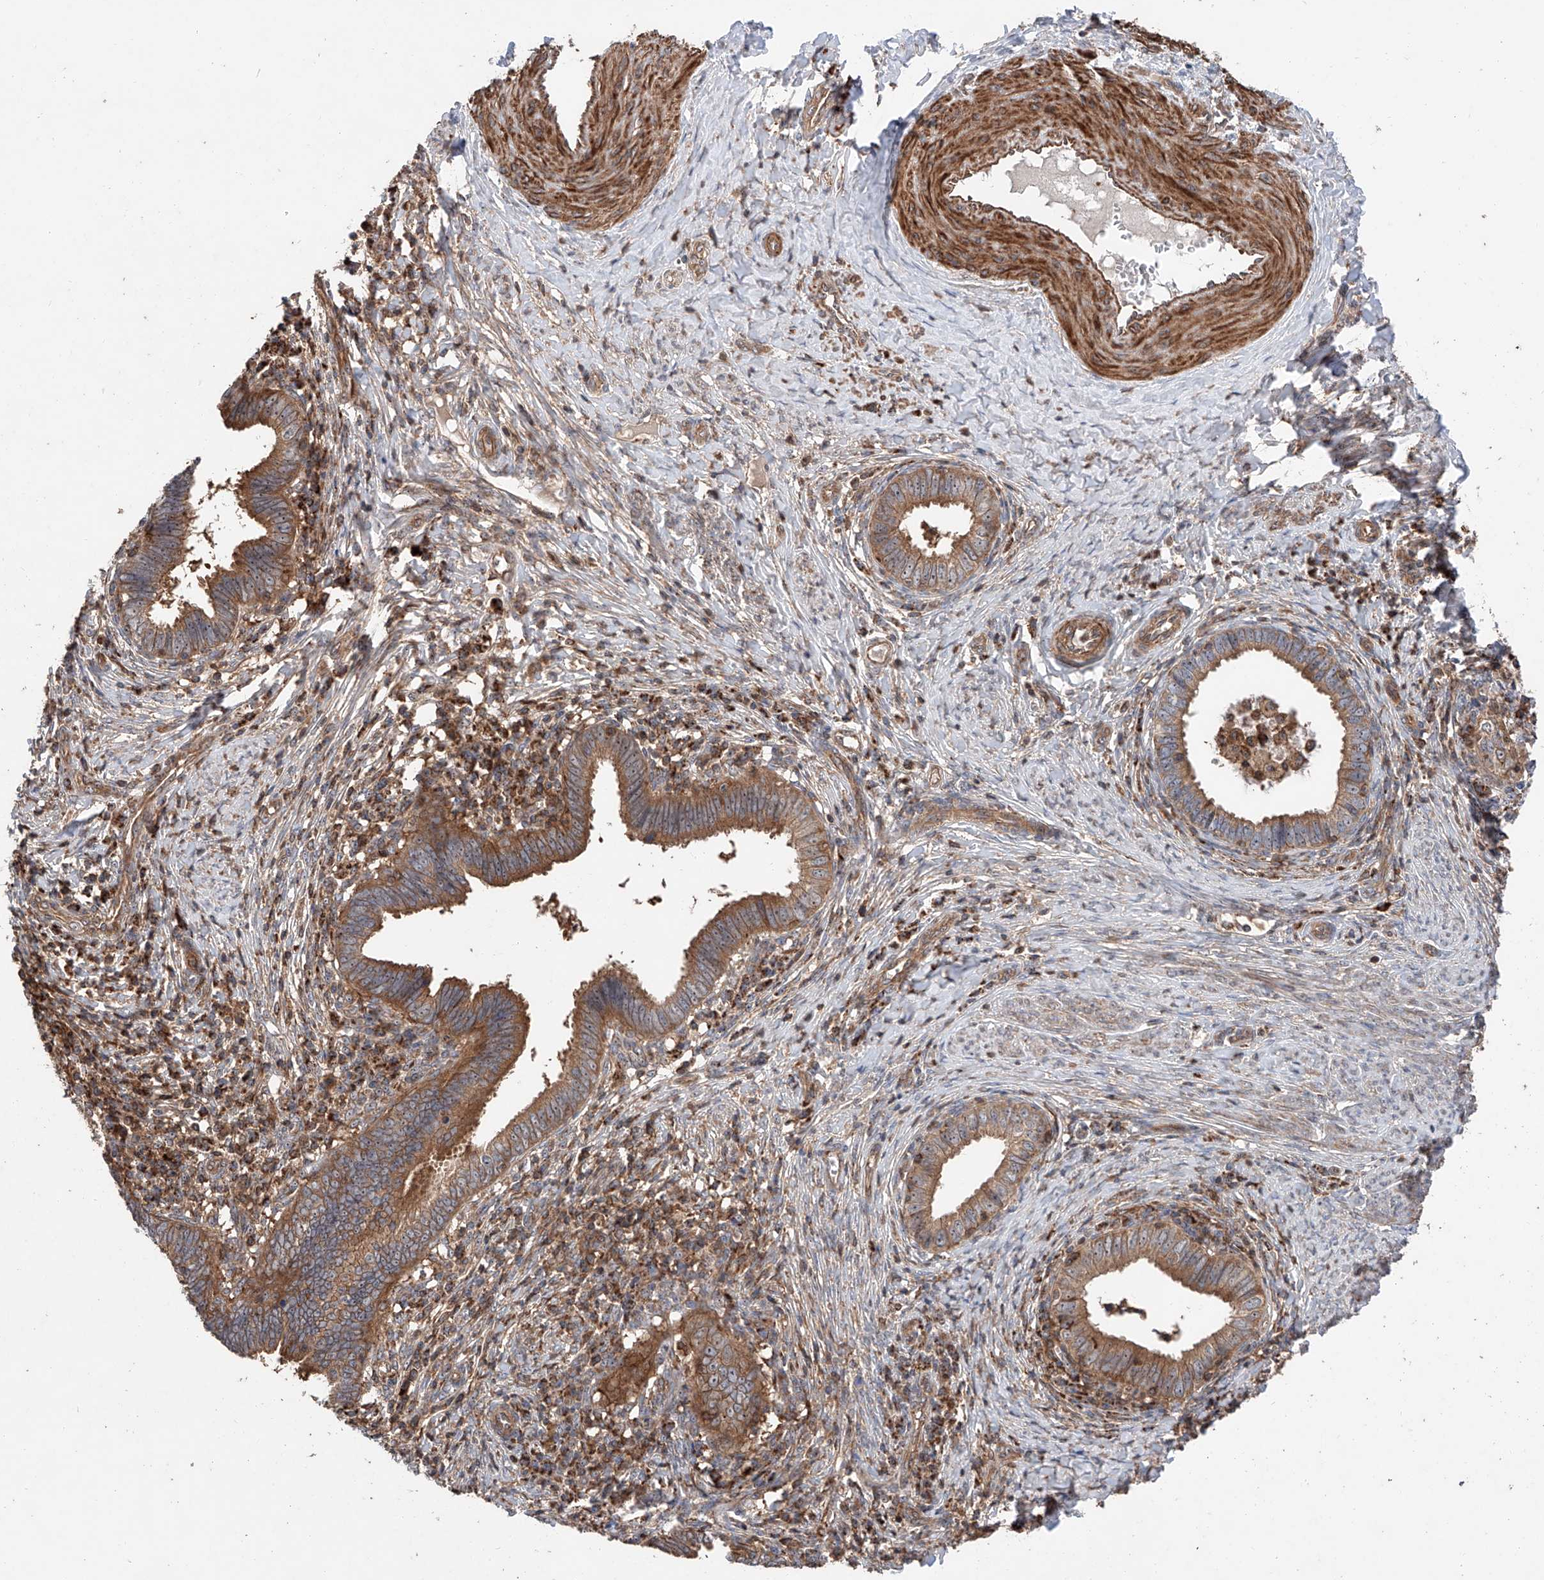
{"staining": {"intensity": "moderate", "quantity": ">75%", "location": "cytoplasmic/membranous"}, "tissue": "cervical cancer", "cell_type": "Tumor cells", "image_type": "cancer", "snomed": [{"axis": "morphology", "description": "Adenocarcinoma, NOS"}, {"axis": "topography", "description": "Cervix"}], "caption": "Adenocarcinoma (cervical) tissue reveals moderate cytoplasmic/membranous positivity in about >75% of tumor cells (IHC, brightfield microscopy, high magnification).", "gene": "PISD", "patient": {"sex": "female", "age": 36}}